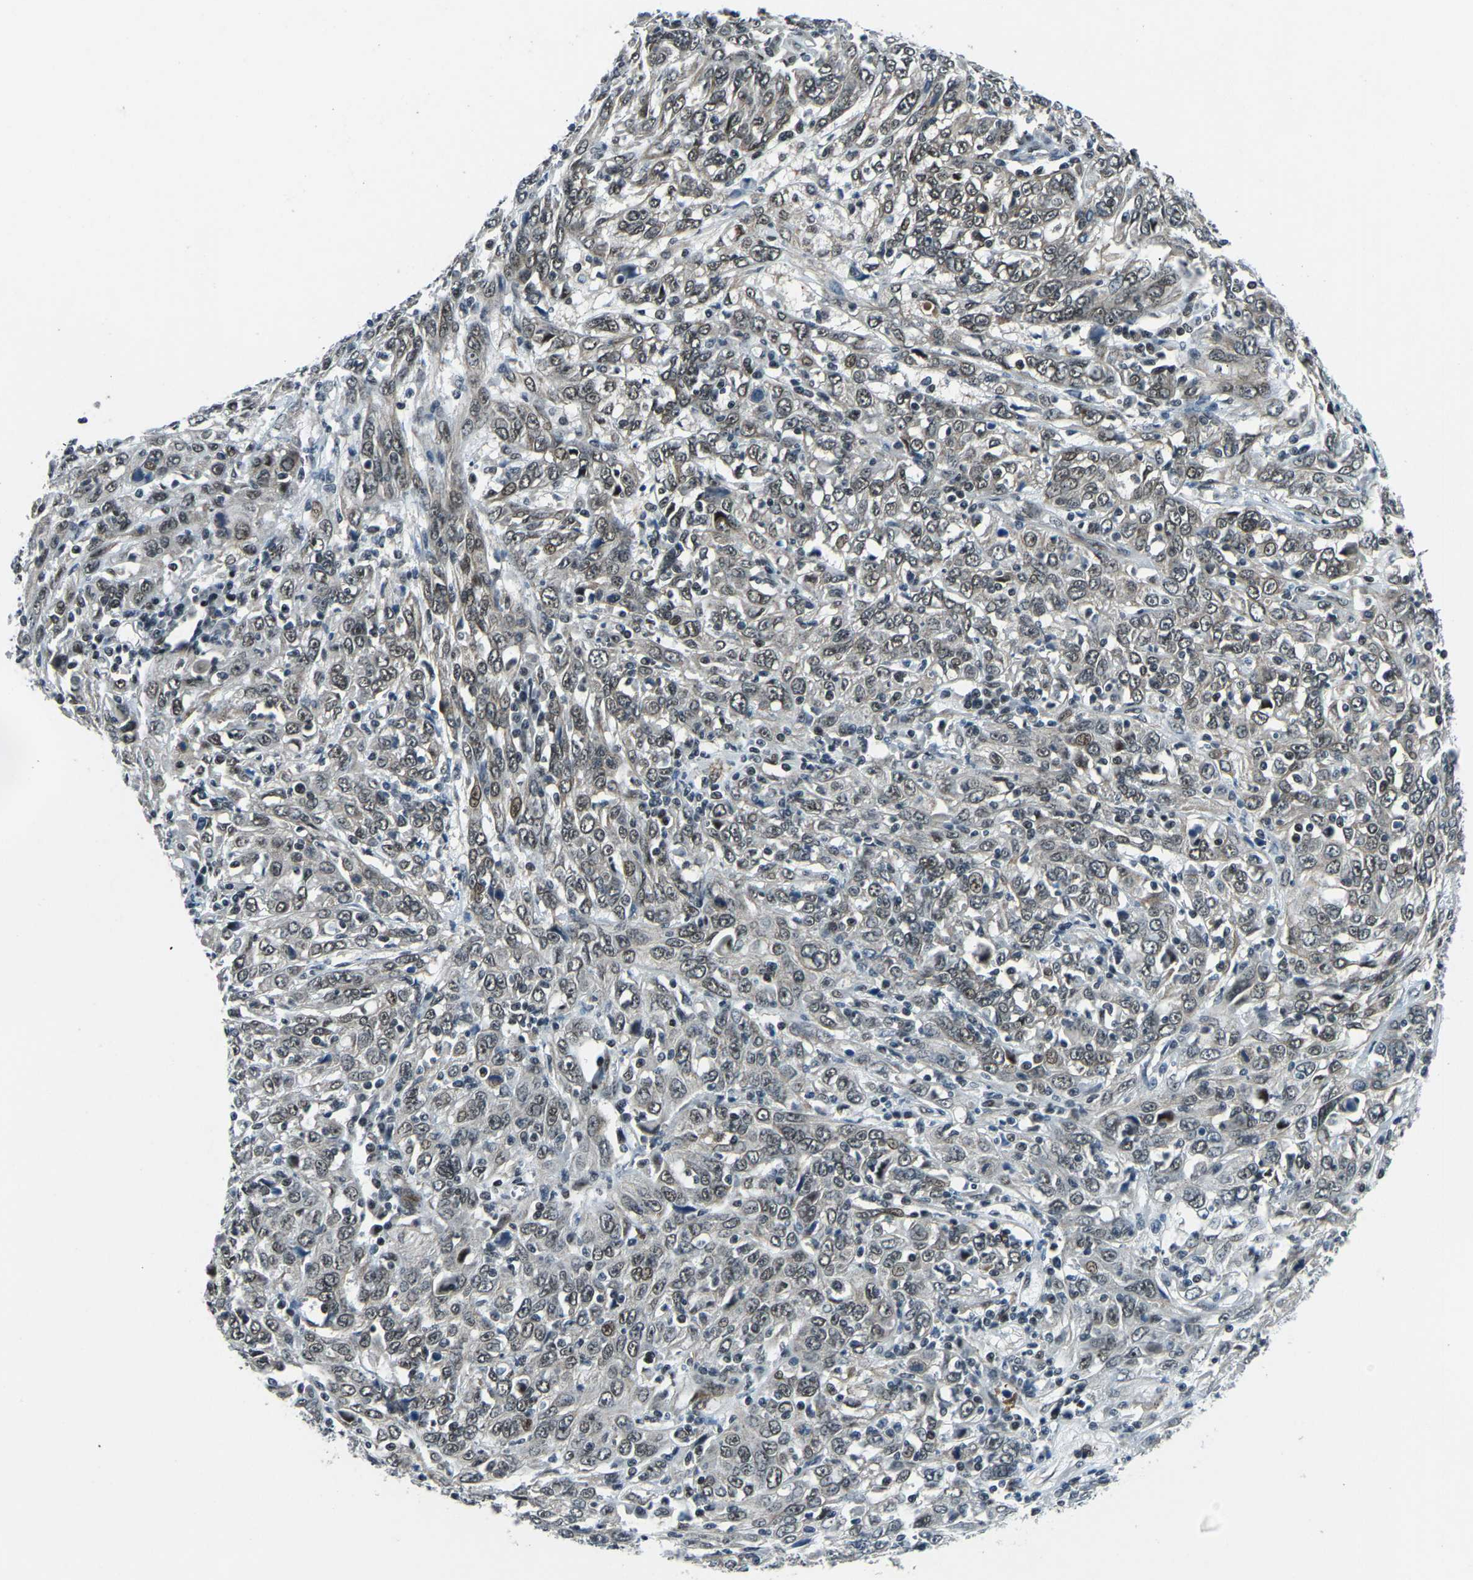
{"staining": {"intensity": "weak", "quantity": ">75%", "location": "cytoplasmic/membranous,nuclear"}, "tissue": "cervical cancer", "cell_type": "Tumor cells", "image_type": "cancer", "snomed": [{"axis": "morphology", "description": "Squamous cell carcinoma, NOS"}, {"axis": "topography", "description": "Cervix"}], "caption": "Cervical cancer stained with DAB (3,3'-diaminobenzidine) immunohistochemistry displays low levels of weak cytoplasmic/membranous and nuclear expression in about >75% of tumor cells. (DAB IHC, brown staining for protein, blue staining for nuclei).", "gene": "PRCC", "patient": {"sex": "female", "age": 46}}